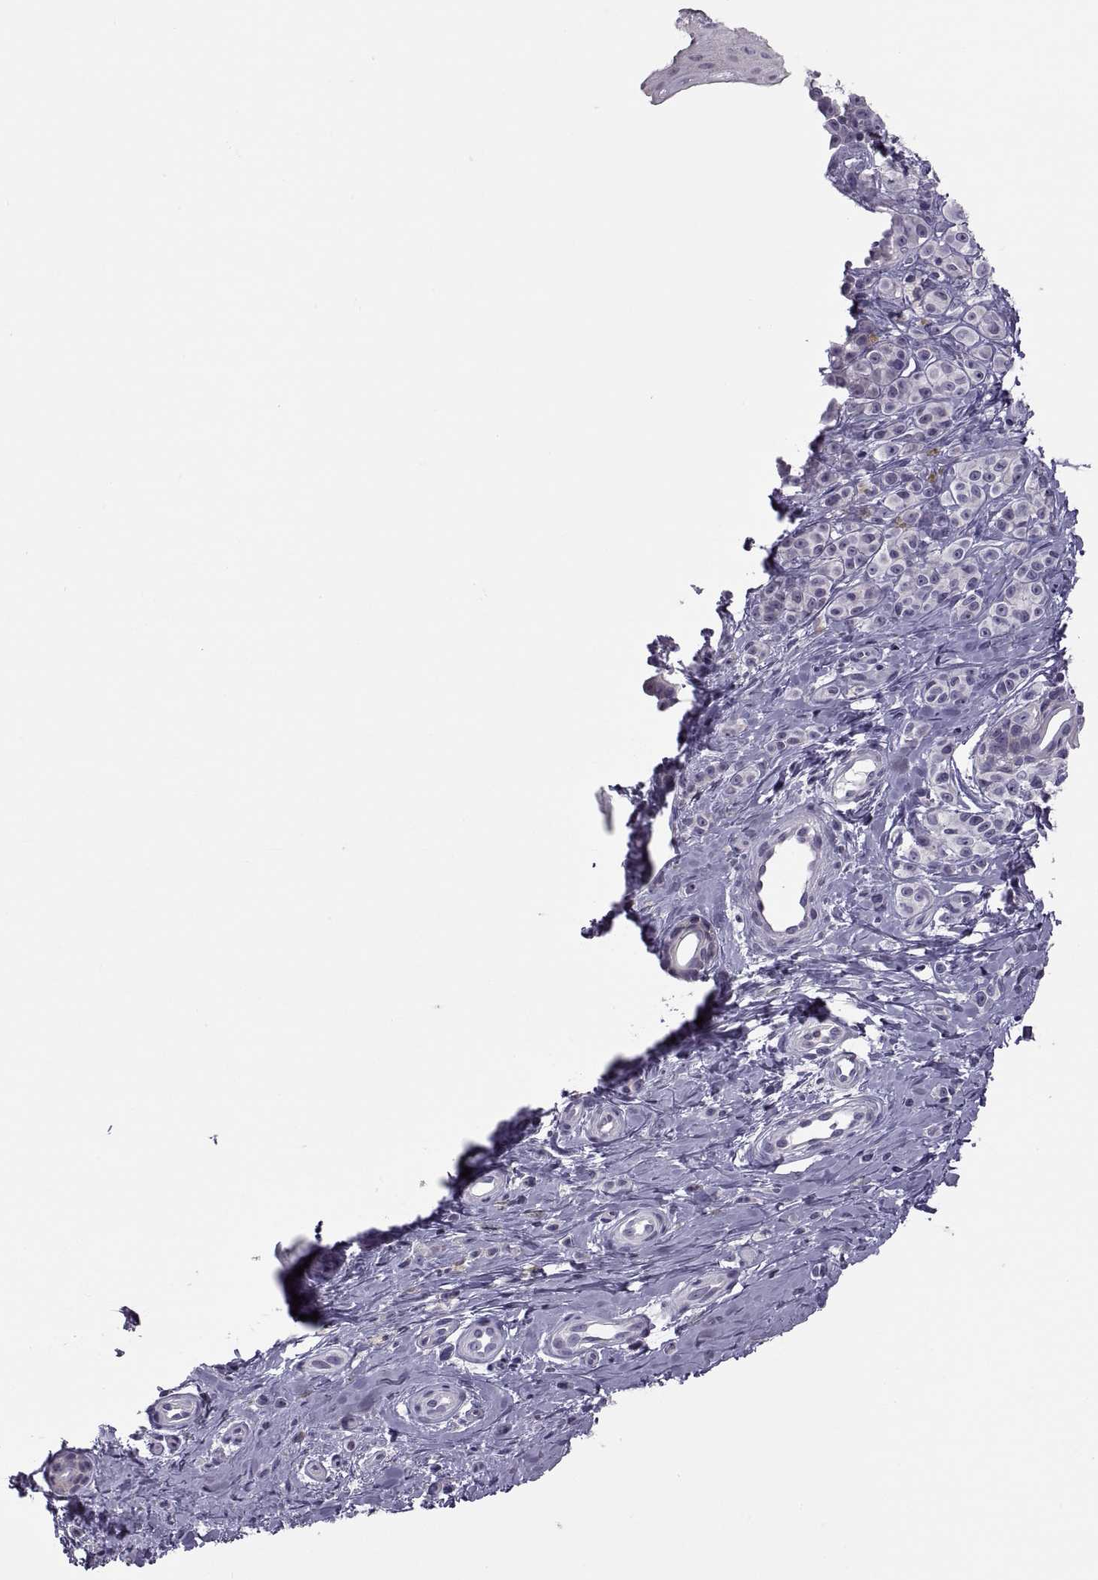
{"staining": {"intensity": "negative", "quantity": "none", "location": "none"}, "tissue": "melanoma", "cell_type": "Tumor cells", "image_type": "cancer", "snomed": [{"axis": "morphology", "description": "Malignant melanoma, NOS"}, {"axis": "topography", "description": "Skin"}], "caption": "Immunohistochemical staining of human malignant melanoma exhibits no significant positivity in tumor cells.", "gene": "TTC21A", "patient": {"sex": "female", "age": 76}}